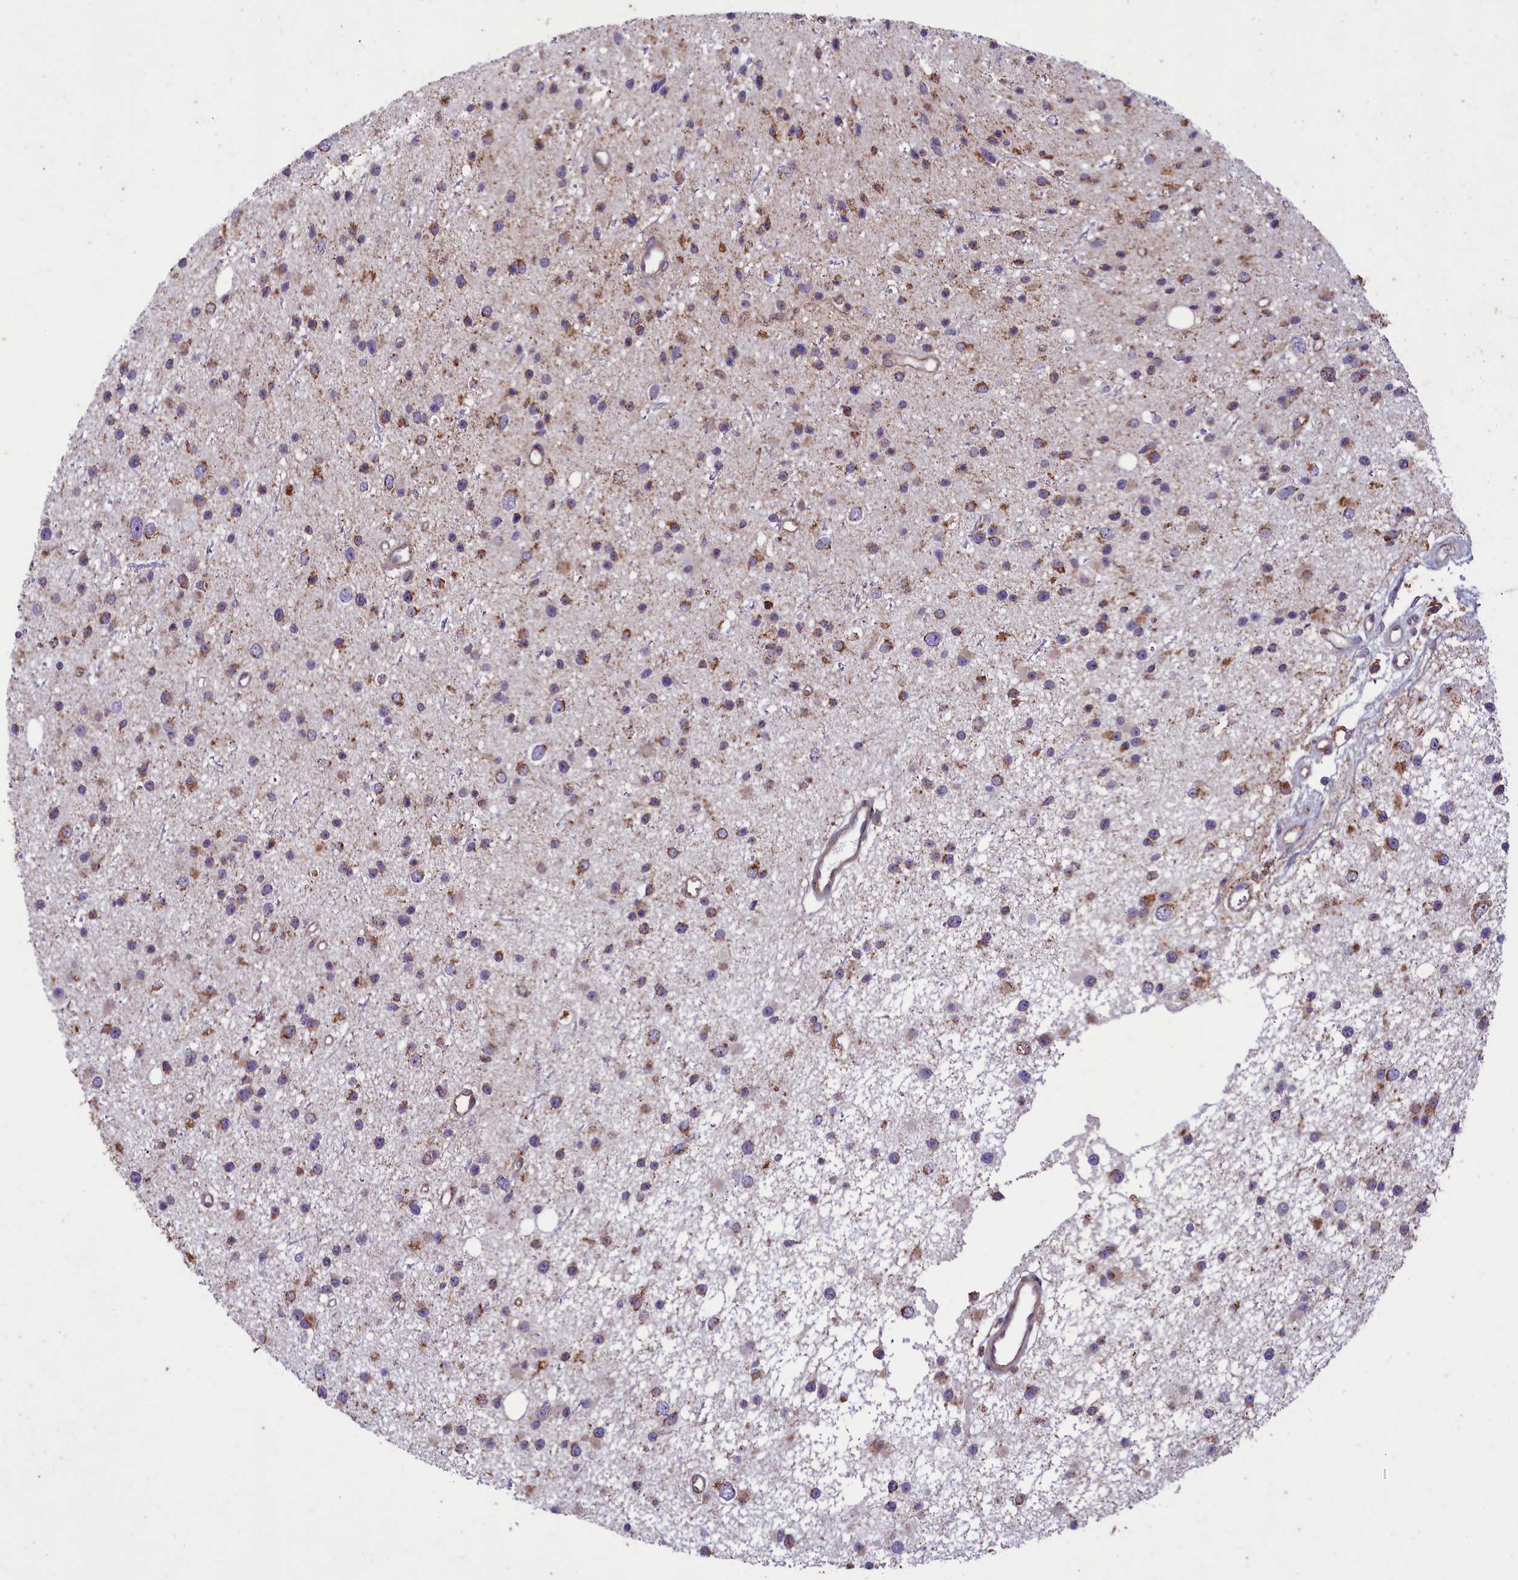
{"staining": {"intensity": "moderate", "quantity": ">75%", "location": "cytoplasmic/membranous"}, "tissue": "glioma", "cell_type": "Tumor cells", "image_type": "cancer", "snomed": [{"axis": "morphology", "description": "Glioma, malignant, Low grade"}, {"axis": "topography", "description": "Cerebral cortex"}], "caption": "Immunohistochemical staining of glioma reveals medium levels of moderate cytoplasmic/membranous protein staining in approximately >75% of tumor cells.", "gene": "ACAD8", "patient": {"sex": "female", "age": 39}}